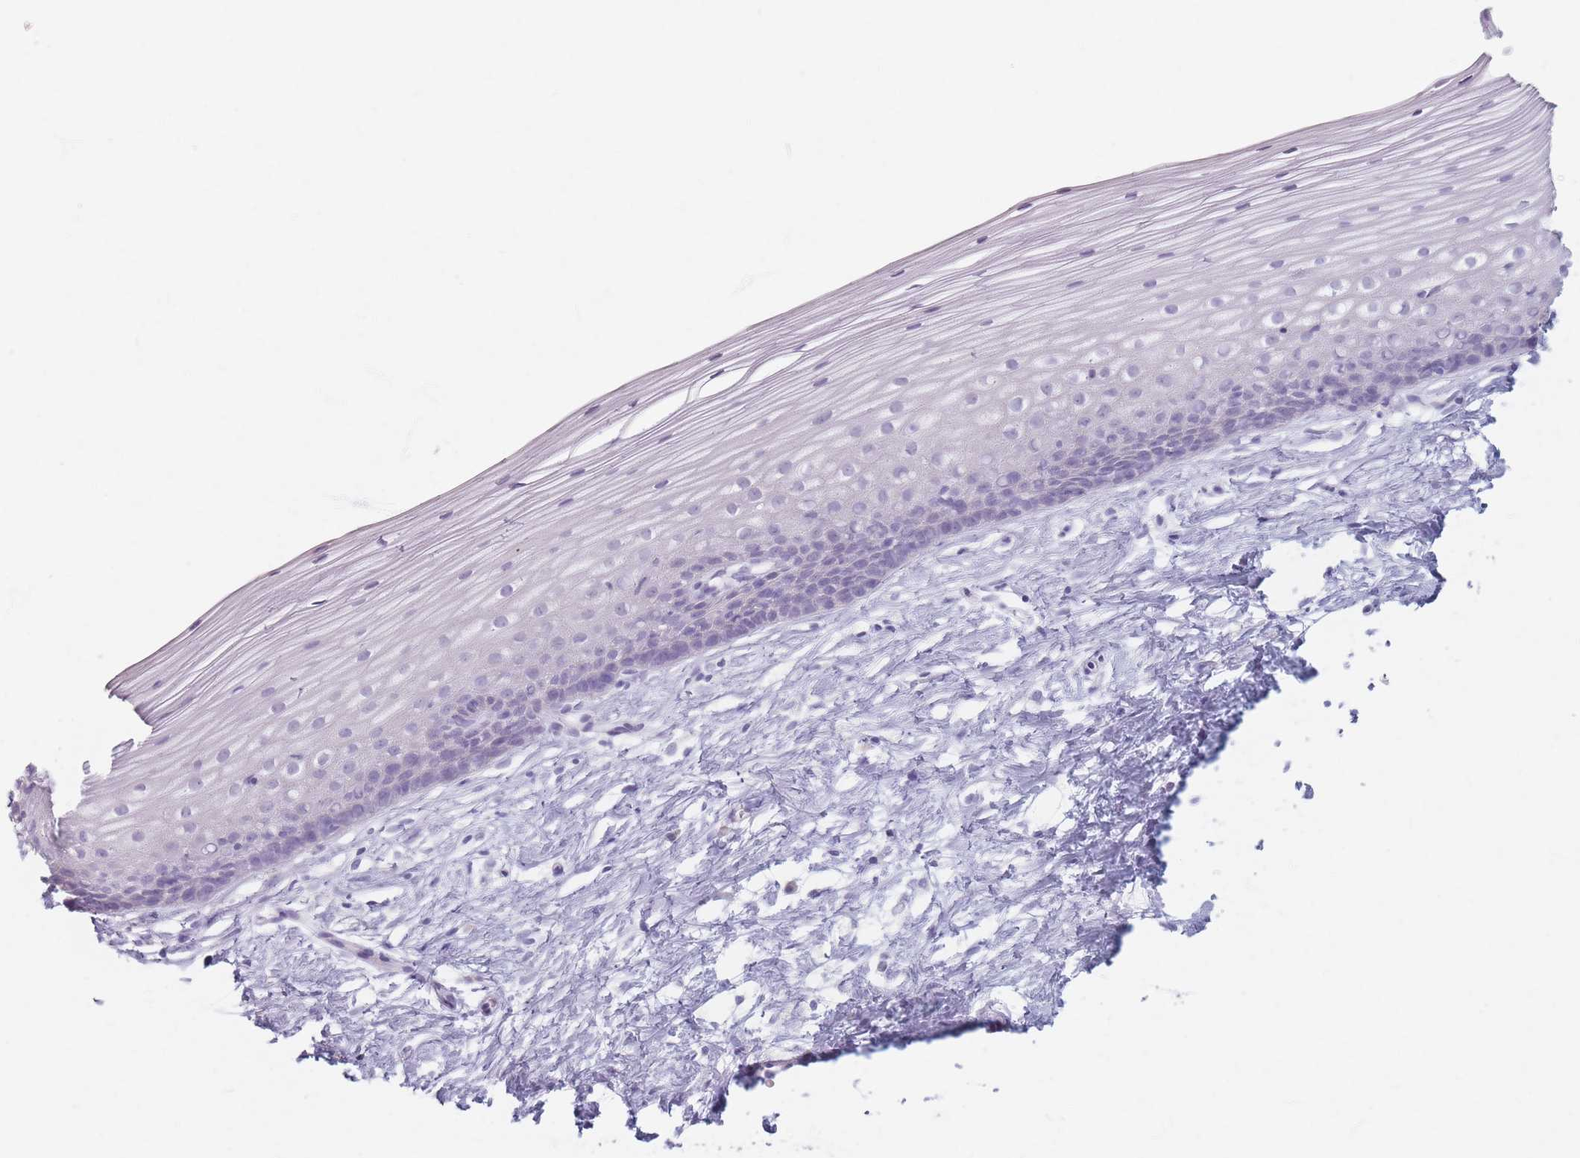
{"staining": {"intensity": "negative", "quantity": "none", "location": "none"}, "tissue": "cervix", "cell_type": "Glandular cells", "image_type": "normal", "snomed": [{"axis": "morphology", "description": "Normal tissue, NOS"}, {"axis": "topography", "description": "Cervix"}], "caption": "This image is of benign cervix stained with immunohistochemistry to label a protein in brown with the nuclei are counter-stained blue. There is no expression in glandular cells. (Stains: DAB (3,3'-diaminobenzidine) immunohistochemistry (IHC) with hematoxylin counter stain, Microscopy: brightfield microscopy at high magnification).", "gene": "PIGM", "patient": {"sex": "female", "age": 40}}